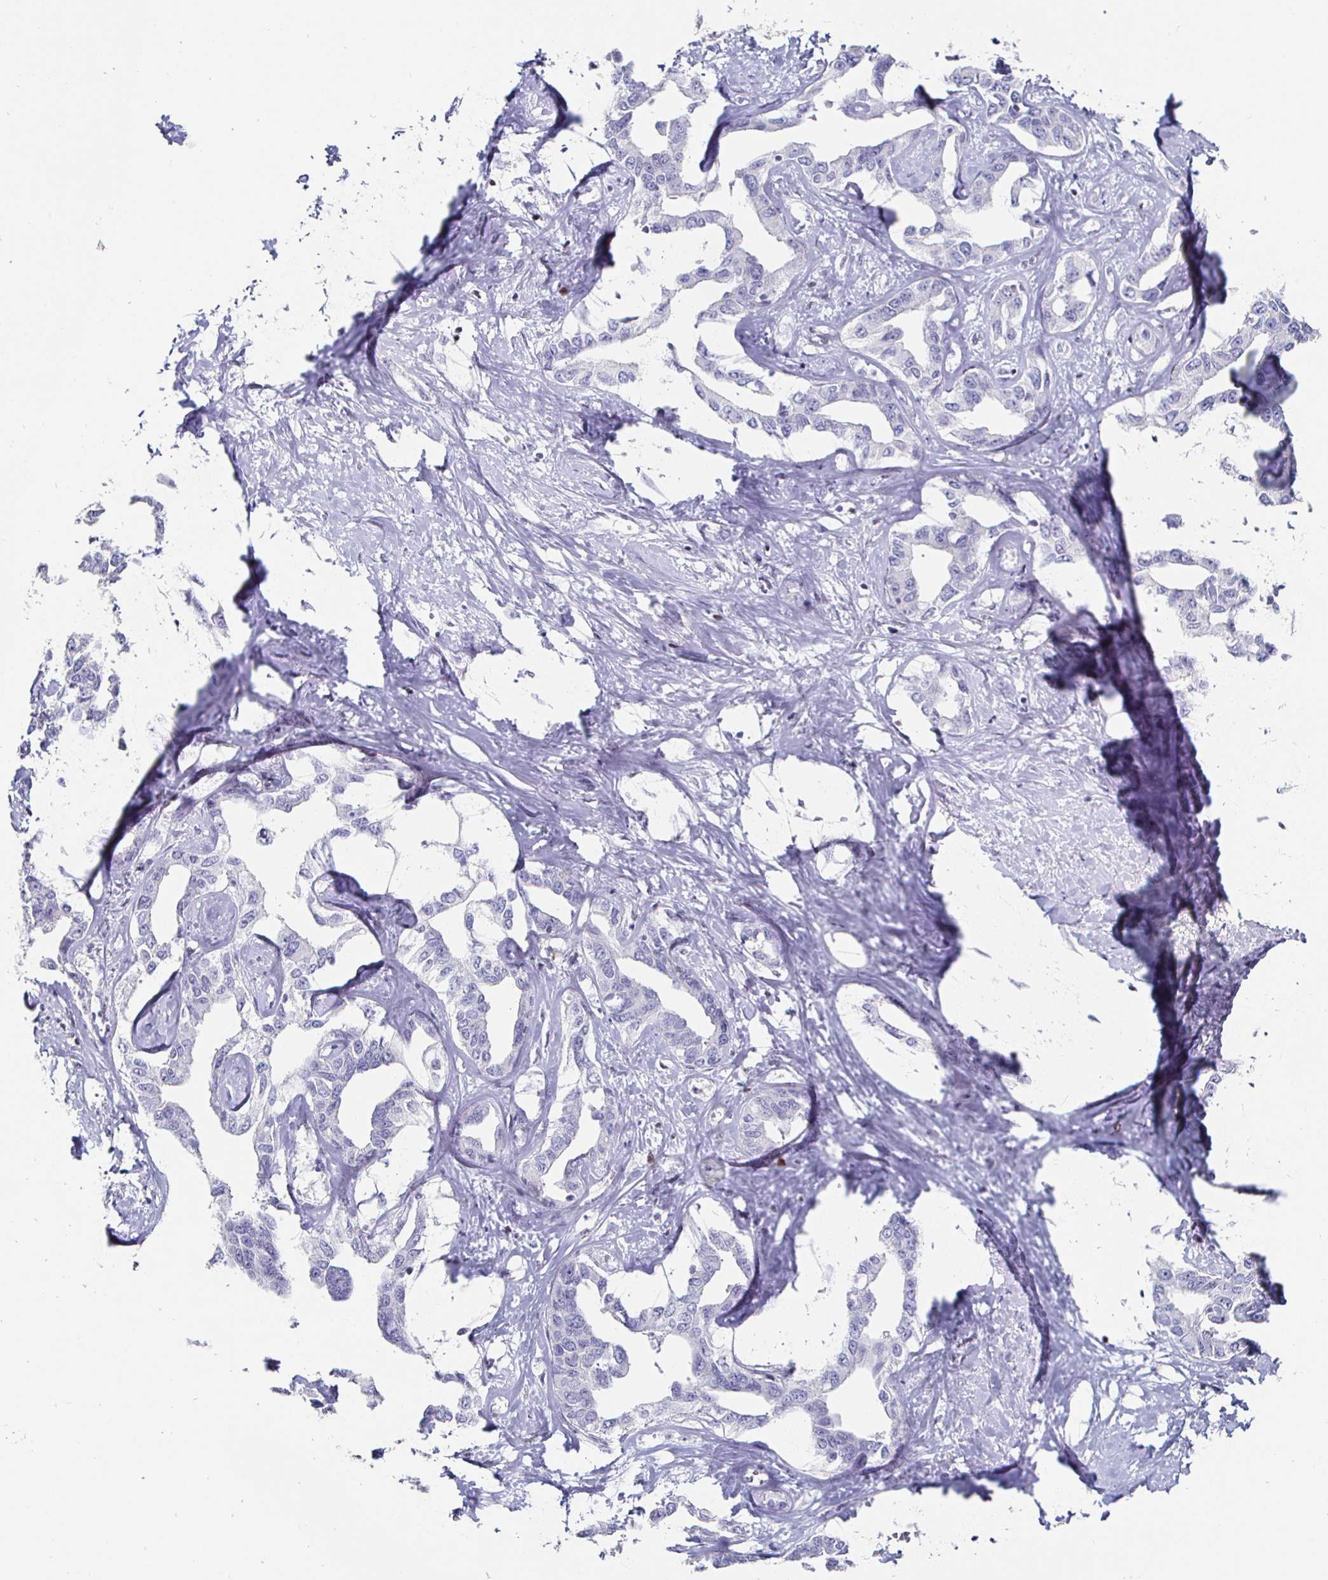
{"staining": {"intensity": "negative", "quantity": "none", "location": "none"}, "tissue": "liver cancer", "cell_type": "Tumor cells", "image_type": "cancer", "snomed": [{"axis": "morphology", "description": "Cholangiocarcinoma"}, {"axis": "topography", "description": "Liver"}], "caption": "Liver cancer (cholangiocarcinoma) stained for a protein using IHC demonstrates no staining tumor cells.", "gene": "RUNX2", "patient": {"sex": "male", "age": 59}}